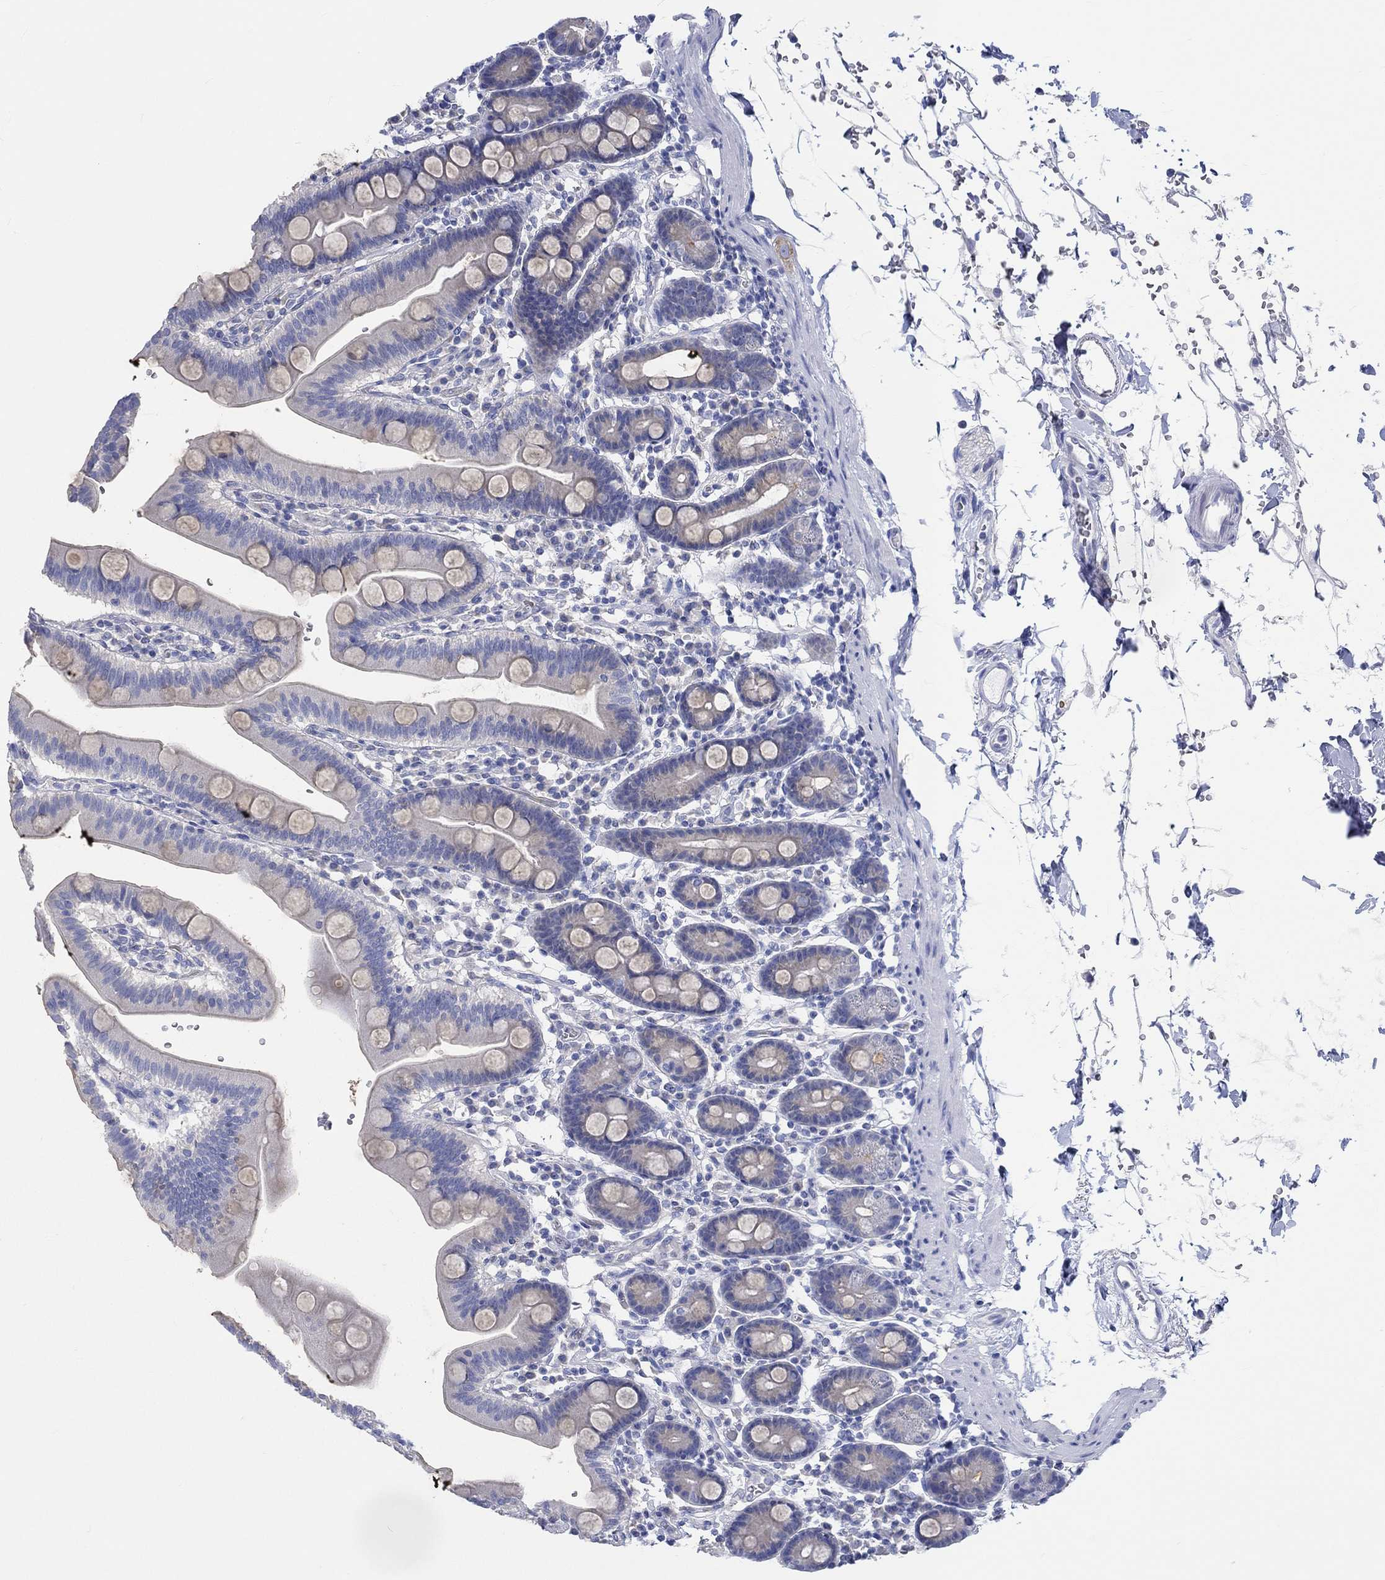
{"staining": {"intensity": "negative", "quantity": "none", "location": "none"}, "tissue": "duodenum", "cell_type": "Glandular cells", "image_type": "normal", "snomed": [{"axis": "morphology", "description": "Normal tissue, NOS"}, {"axis": "topography", "description": "Duodenum"}], "caption": "A high-resolution photomicrograph shows IHC staining of benign duodenum, which displays no significant positivity in glandular cells. (DAB (3,3'-diaminobenzidine) IHC visualized using brightfield microscopy, high magnification).", "gene": "KCNA1", "patient": {"sex": "male", "age": 59}}